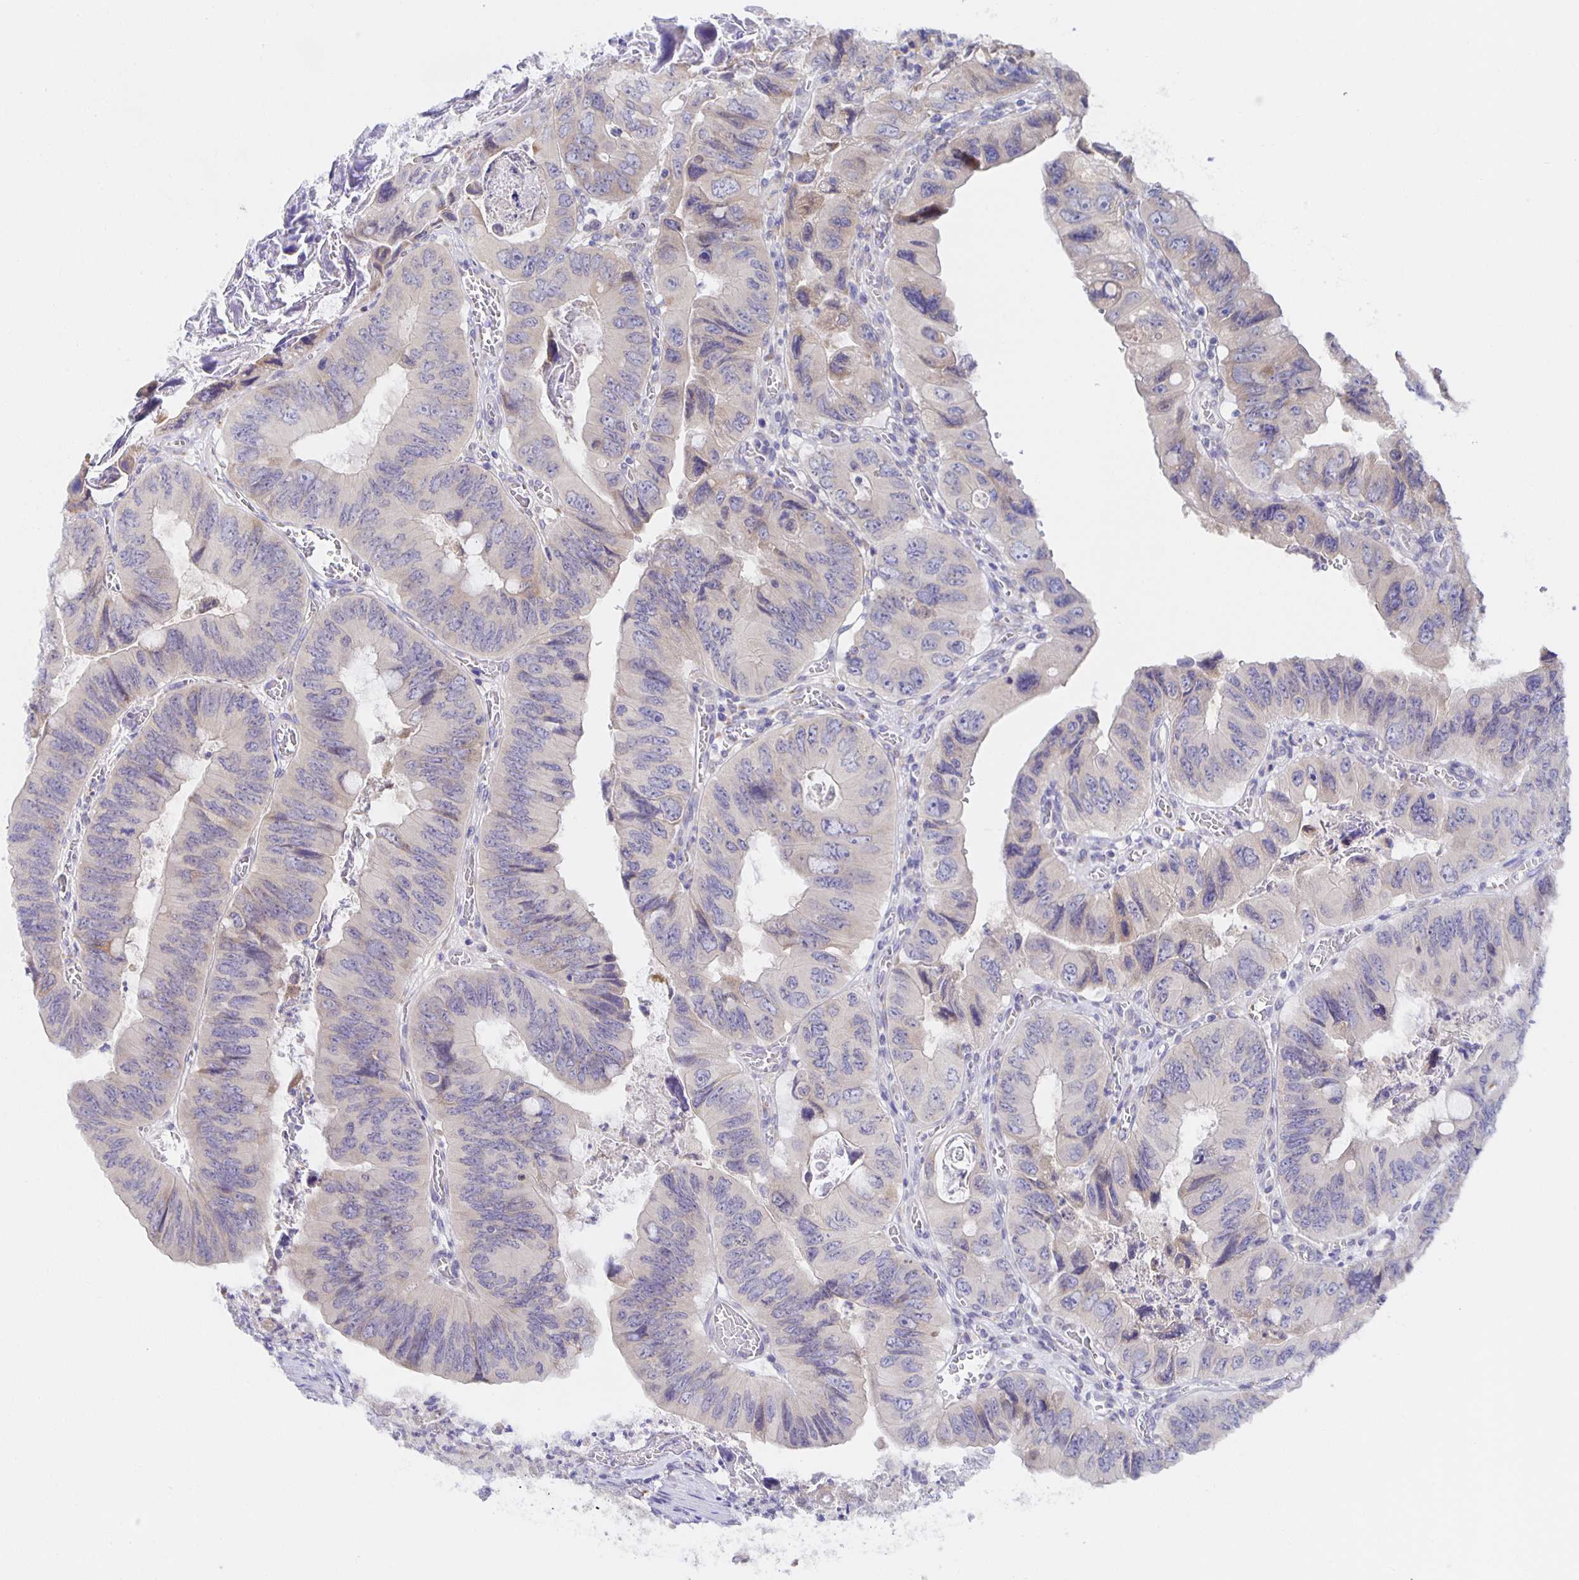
{"staining": {"intensity": "negative", "quantity": "none", "location": "none"}, "tissue": "colorectal cancer", "cell_type": "Tumor cells", "image_type": "cancer", "snomed": [{"axis": "morphology", "description": "Adenocarcinoma, NOS"}, {"axis": "topography", "description": "Colon"}], "caption": "DAB (3,3'-diaminobenzidine) immunohistochemical staining of human colorectal adenocarcinoma exhibits no significant staining in tumor cells. (Stains: DAB immunohistochemistry (IHC) with hematoxylin counter stain, Microscopy: brightfield microscopy at high magnification).", "gene": "BAD", "patient": {"sex": "female", "age": 84}}